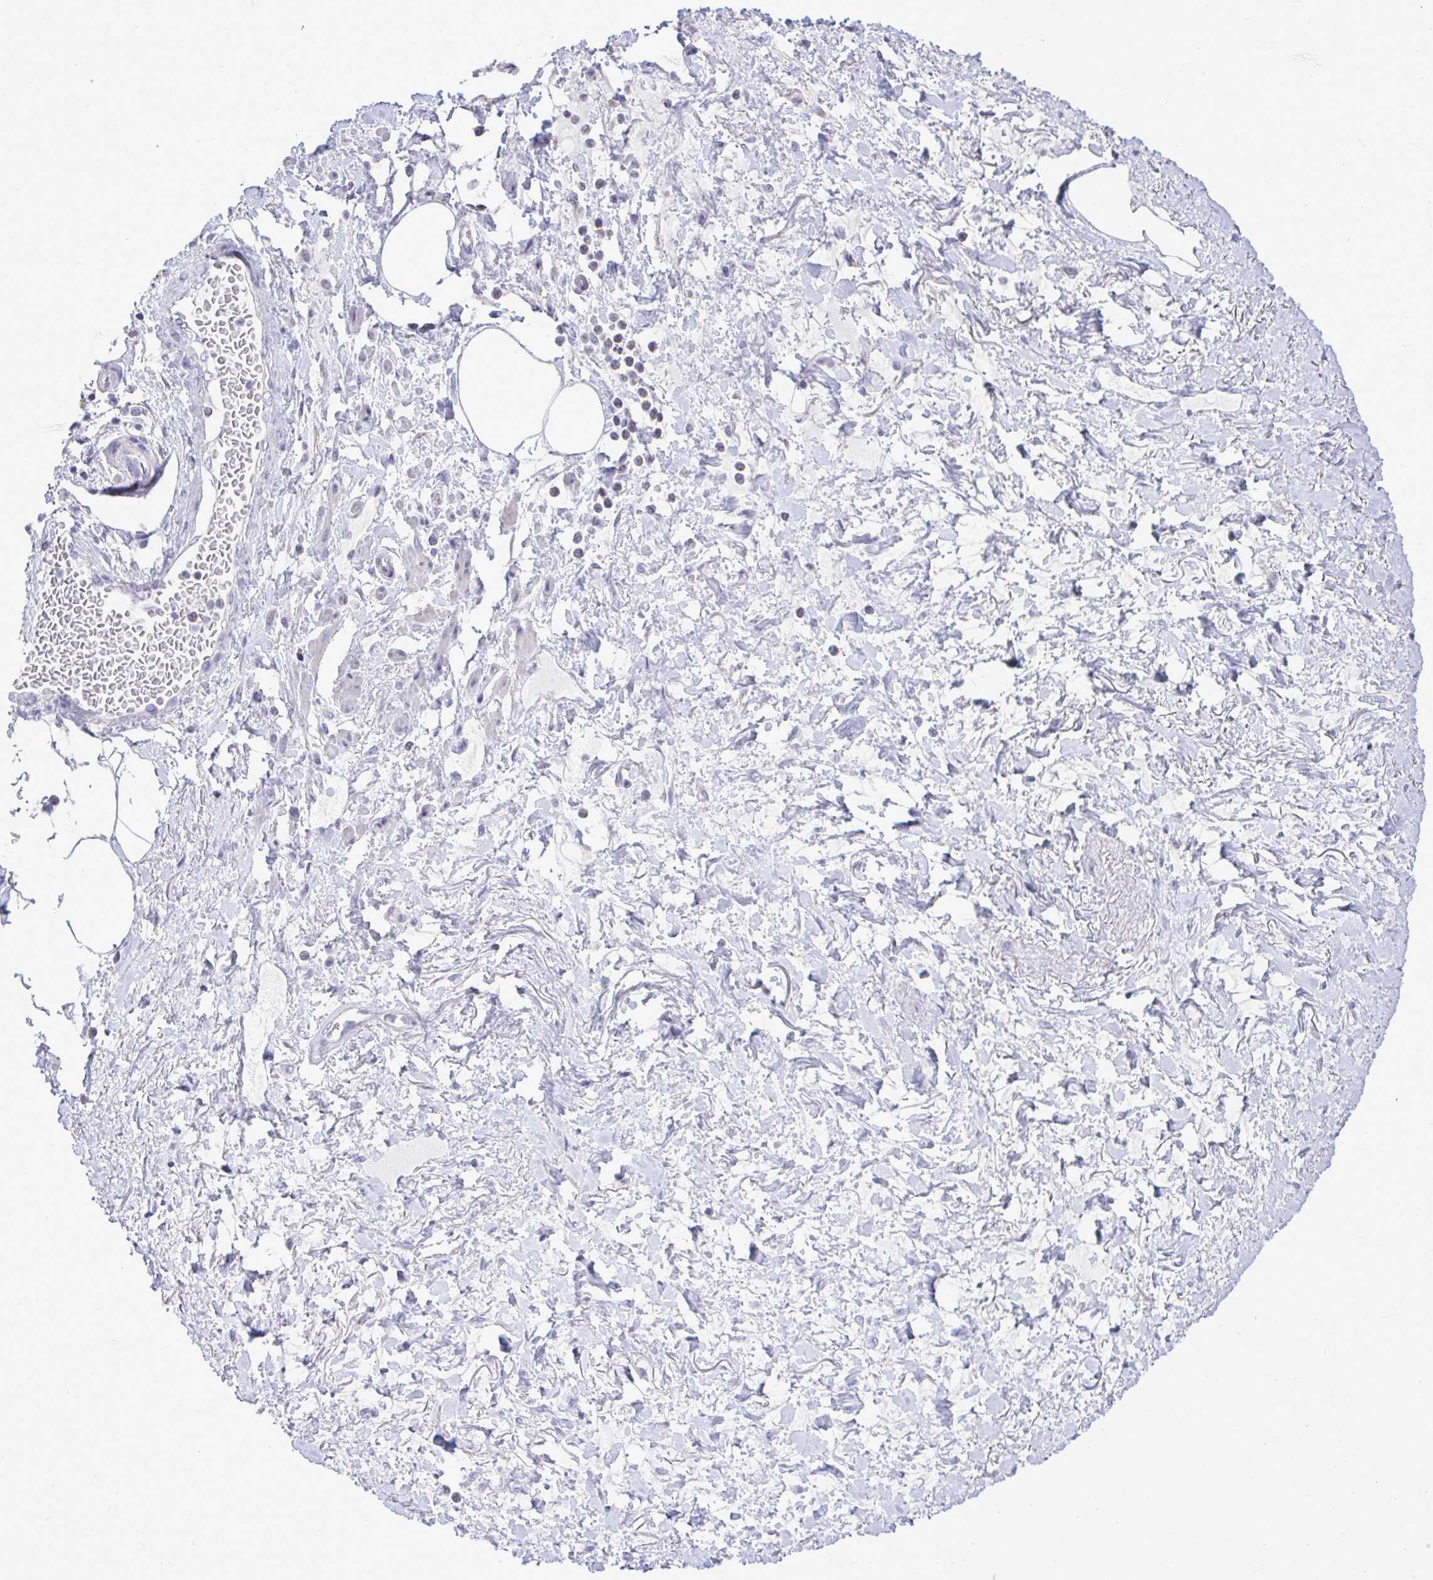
{"staining": {"intensity": "negative", "quantity": "none", "location": "none"}, "tissue": "adipose tissue", "cell_type": "Adipocytes", "image_type": "normal", "snomed": [{"axis": "morphology", "description": "Normal tissue, NOS"}, {"axis": "topography", "description": "Vagina"}, {"axis": "topography", "description": "Peripheral nerve tissue"}], "caption": "Immunohistochemical staining of benign human adipose tissue shows no significant staining in adipocytes. (DAB IHC with hematoxylin counter stain).", "gene": "PIGK", "patient": {"sex": "female", "age": 71}}